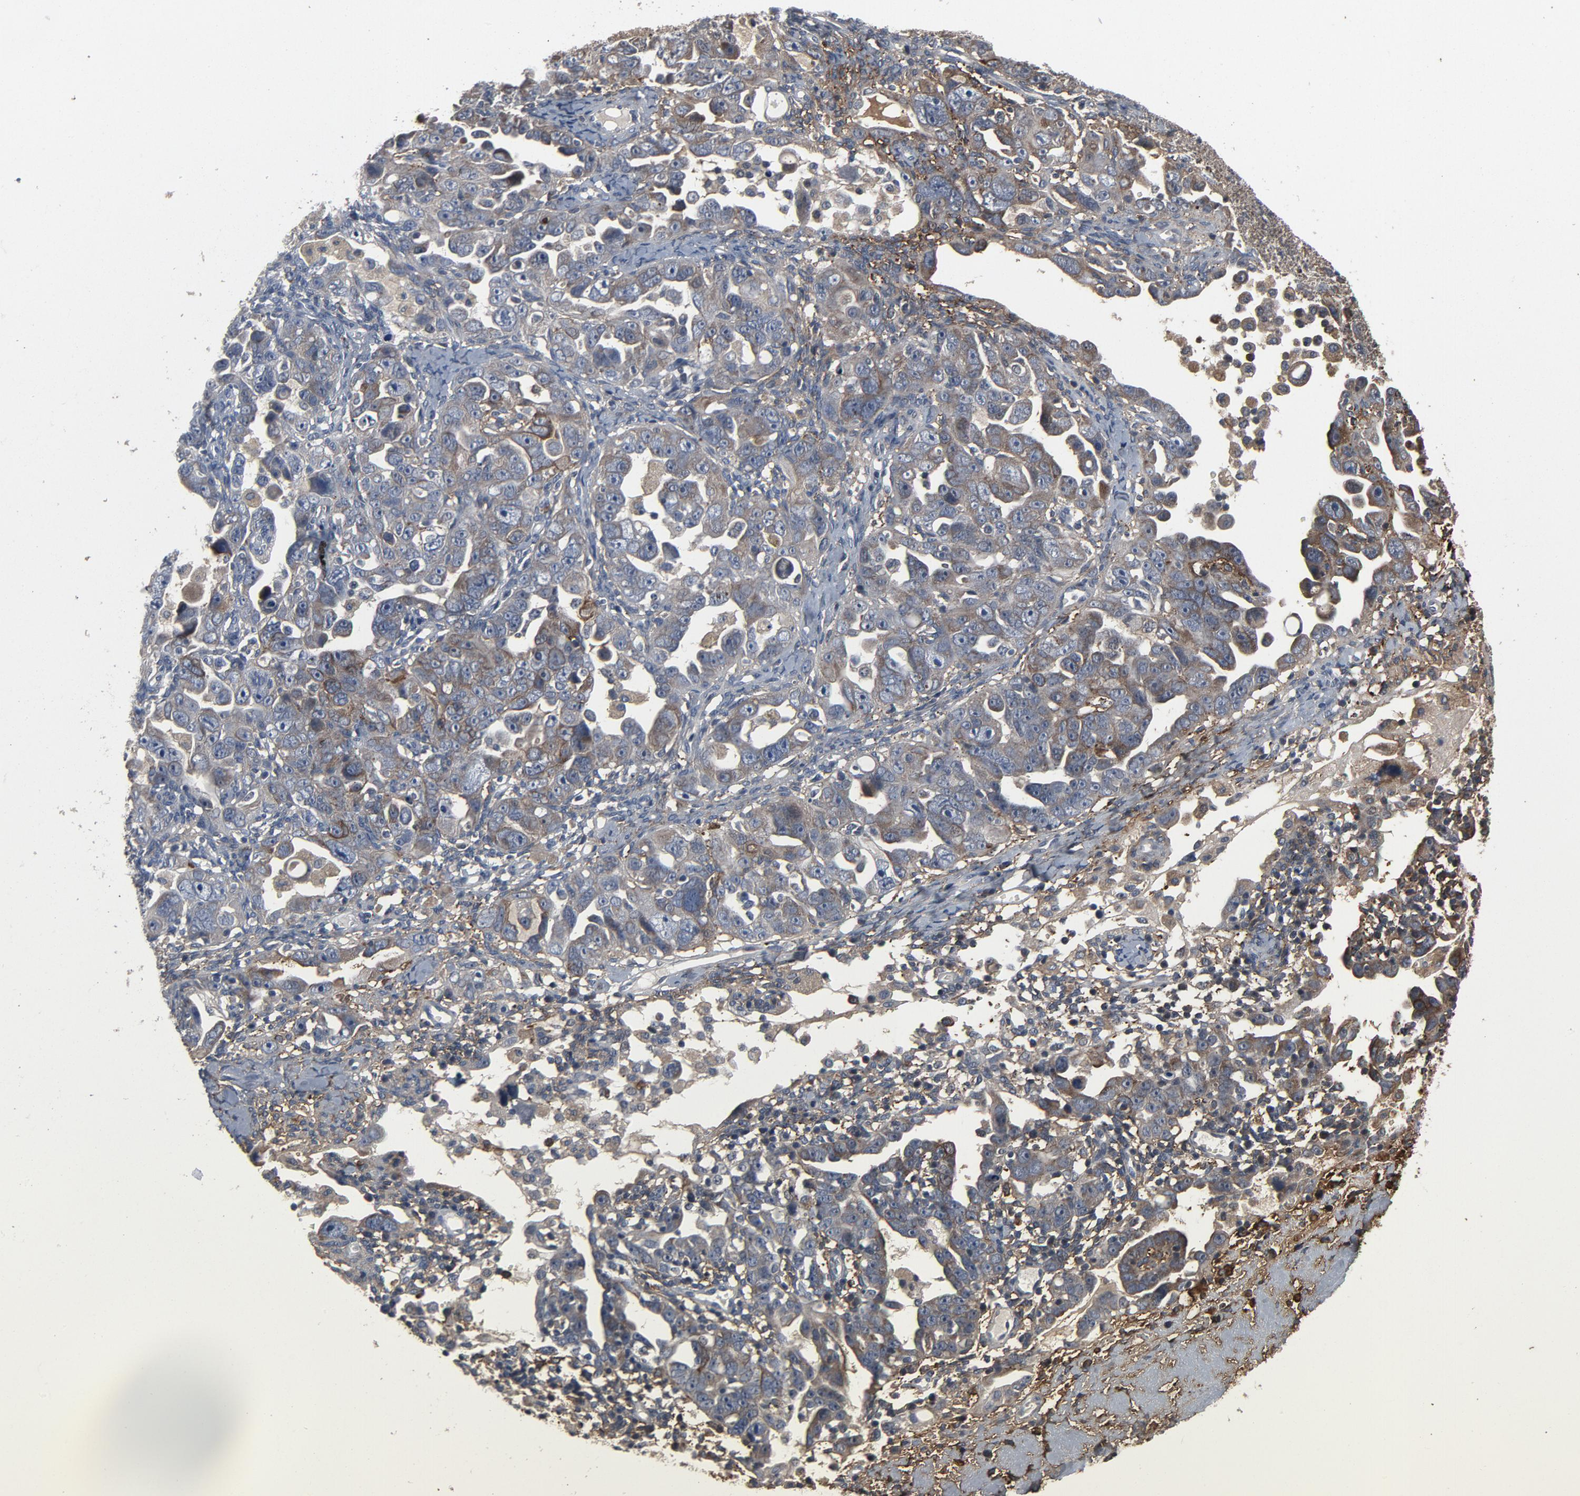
{"staining": {"intensity": "moderate", "quantity": "<25%", "location": "cytoplasmic/membranous"}, "tissue": "ovarian cancer", "cell_type": "Tumor cells", "image_type": "cancer", "snomed": [{"axis": "morphology", "description": "Cystadenocarcinoma, serous, NOS"}, {"axis": "topography", "description": "Ovary"}], "caption": "Immunohistochemistry (IHC) (DAB) staining of human serous cystadenocarcinoma (ovarian) exhibits moderate cytoplasmic/membranous protein positivity in approximately <25% of tumor cells.", "gene": "PDZD4", "patient": {"sex": "female", "age": 66}}